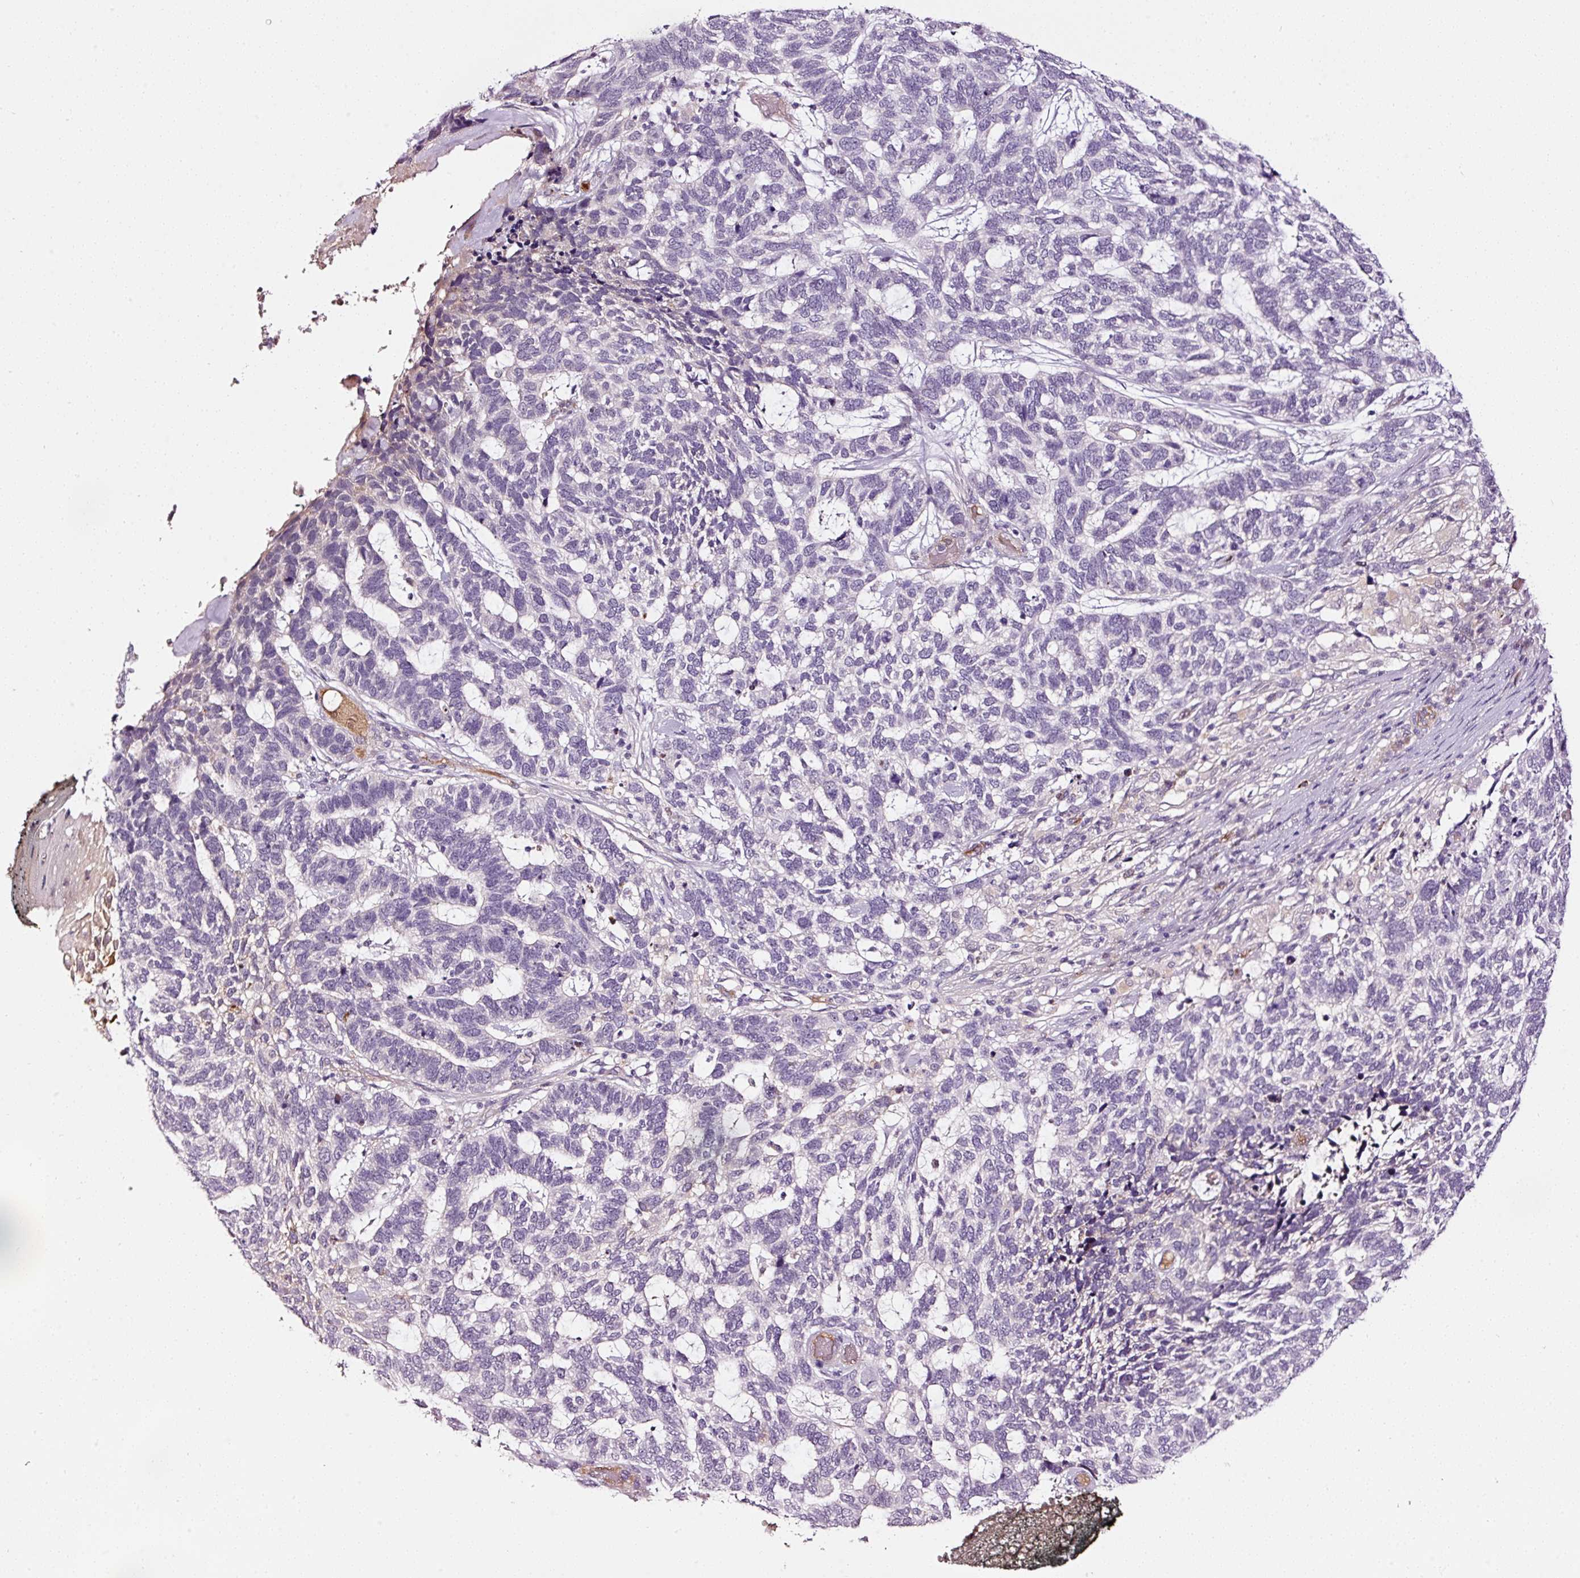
{"staining": {"intensity": "negative", "quantity": "none", "location": "none"}, "tissue": "skin cancer", "cell_type": "Tumor cells", "image_type": "cancer", "snomed": [{"axis": "morphology", "description": "Basal cell carcinoma"}, {"axis": "topography", "description": "Skin"}], "caption": "Immunohistochemistry of skin cancer (basal cell carcinoma) shows no staining in tumor cells.", "gene": "ABCB4", "patient": {"sex": "female", "age": 65}}